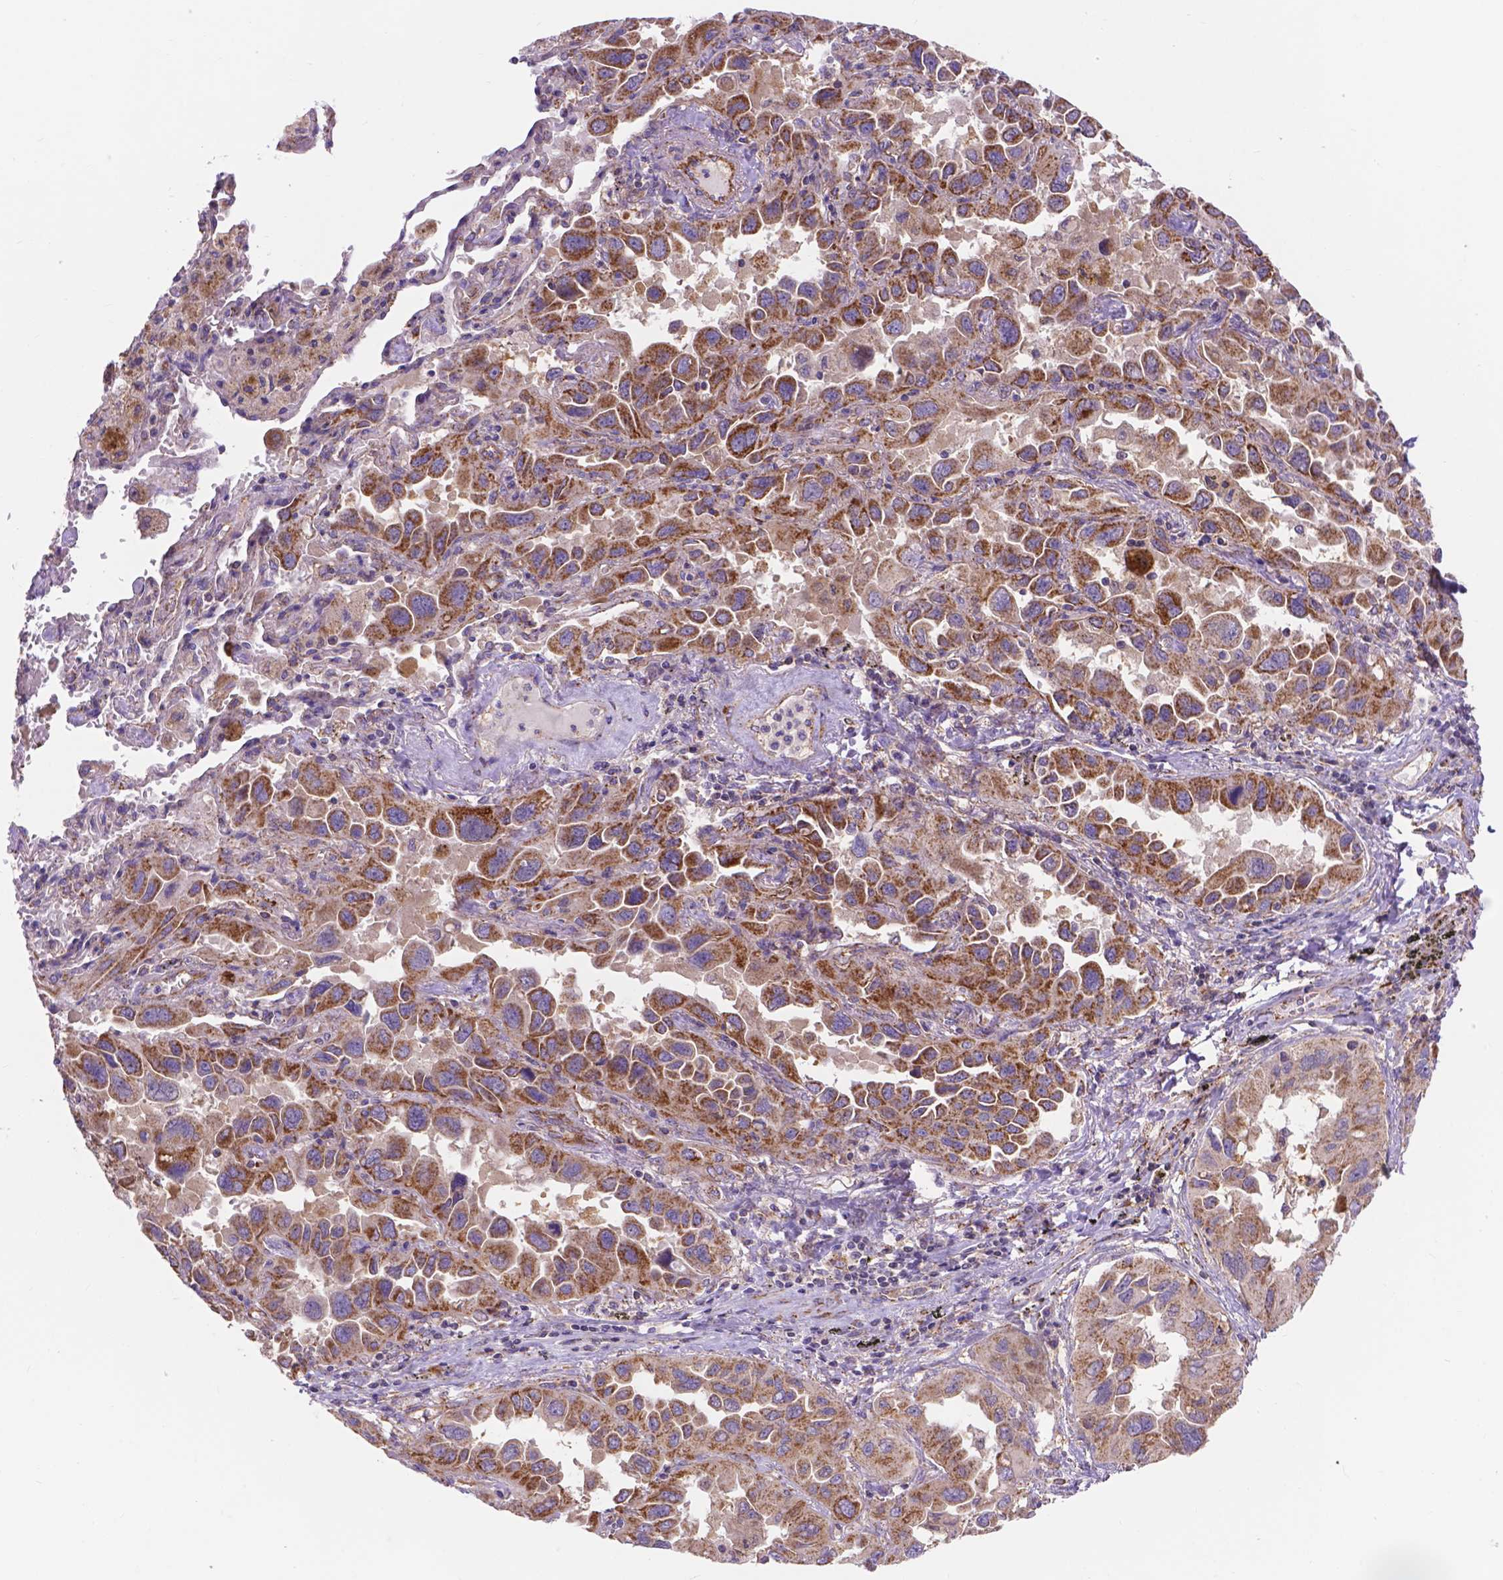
{"staining": {"intensity": "moderate", "quantity": ">75%", "location": "cytoplasmic/membranous"}, "tissue": "lung cancer", "cell_type": "Tumor cells", "image_type": "cancer", "snomed": [{"axis": "morphology", "description": "Adenocarcinoma, NOS"}, {"axis": "topography", "description": "Lung"}], "caption": "Immunohistochemistry (DAB) staining of adenocarcinoma (lung) shows moderate cytoplasmic/membranous protein positivity in about >75% of tumor cells.", "gene": "AK3", "patient": {"sex": "male", "age": 64}}